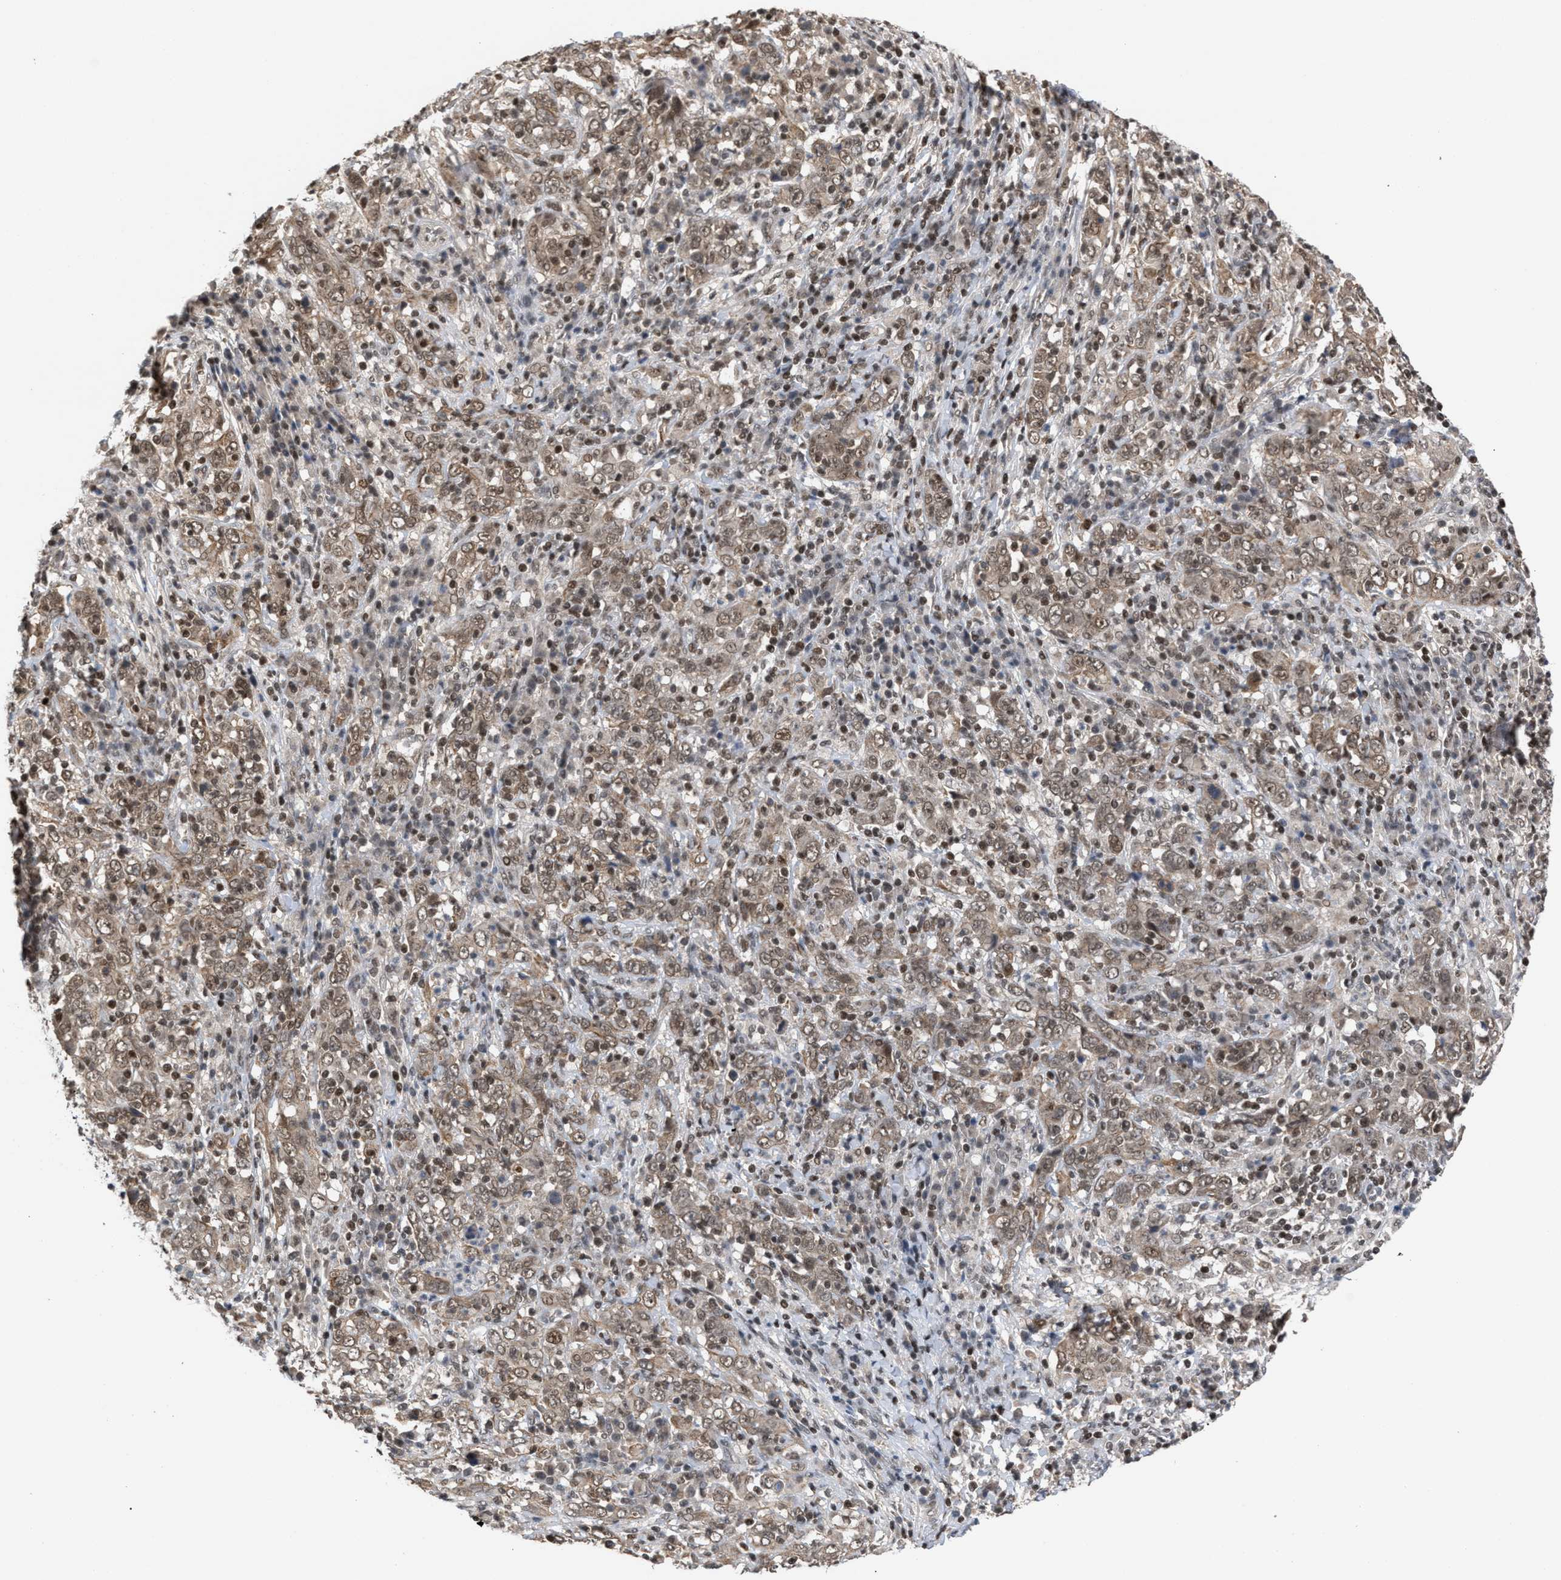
{"staining": {"intensity": "weak", "quantity": ">75%", "location": "cytoplasmic/membranous,nuclear"}, "tissue": "cervical cancer", "cell_type": "Tumor cells", "image_type": "cancer", "snomed": [{"axis": "morphology", "description": "Squamous cell carcinoma, NOS"}, {"axis": "topography", "description": "Cervix"}], "caption": "This is an image of immunohistochemistry (IHC) staining of squamous cell carcinoma (cervical), which shows weak expression in the cytoplasmic/membranous and nuclear of tumor cells.", "gene": "C9orf78", "patient": {"sex": "female", "age": 46}}